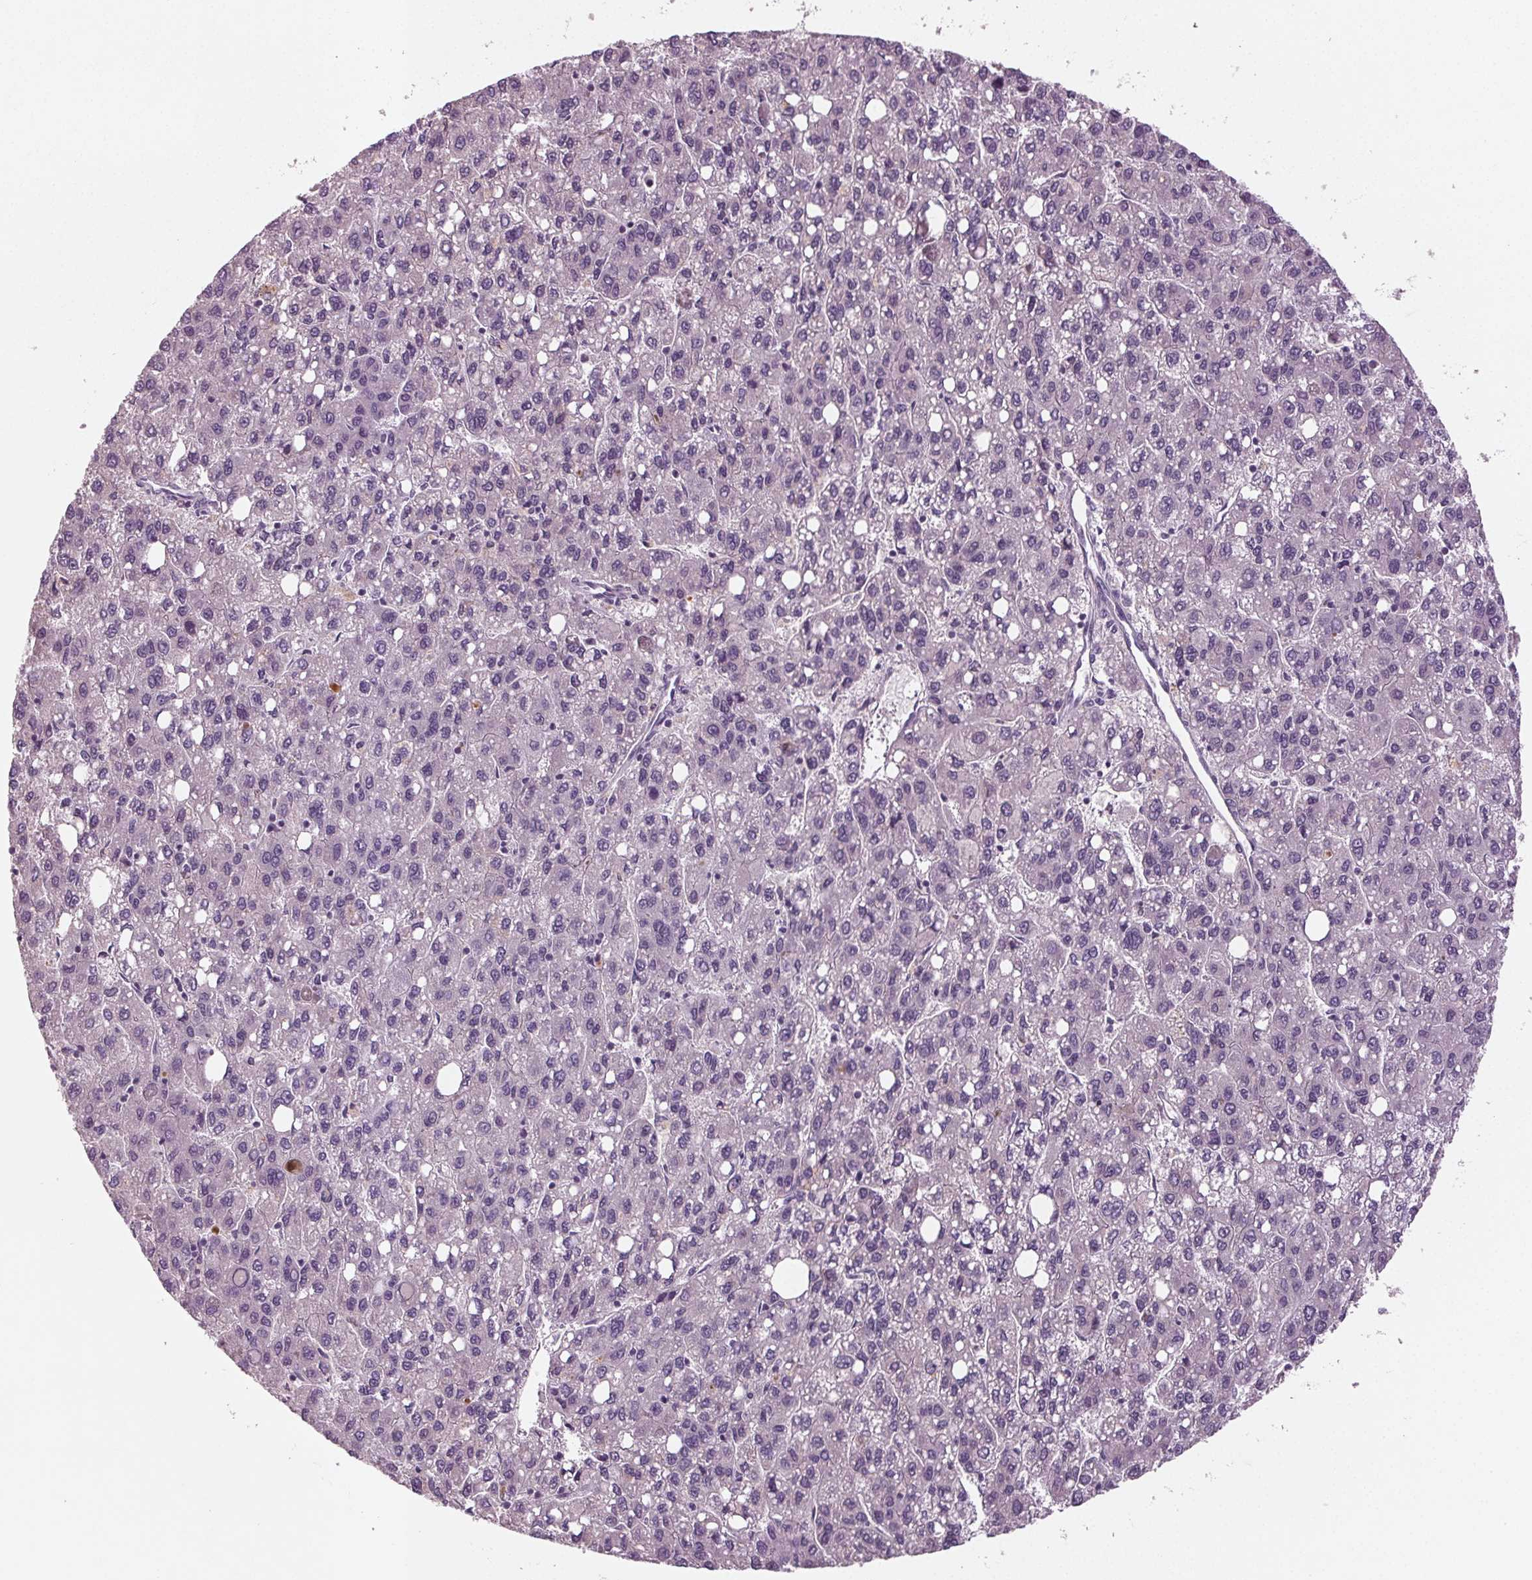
{"staining": {"intensity": "negative", "quantity": "none", "location": "none"}, "tissue": "liver cancer", "cell_type": "Tumor cells", "image_type": "cancer", "snomed": [{"axis": "morphology", "description": "Carcinoma, Hepatocellular, NOS"}, {"axis": "topography", "description": "Liver"}], "caption": "Tumor cells are negative for brown protein staining in liver cancer (hepatocellular carcinoma). (Brightfield microscopy of DAB immunohistochemistry (IHC) at high magnification).", "gene": "BHLHE22", "patient": {"sex": "female", "age": 82}}